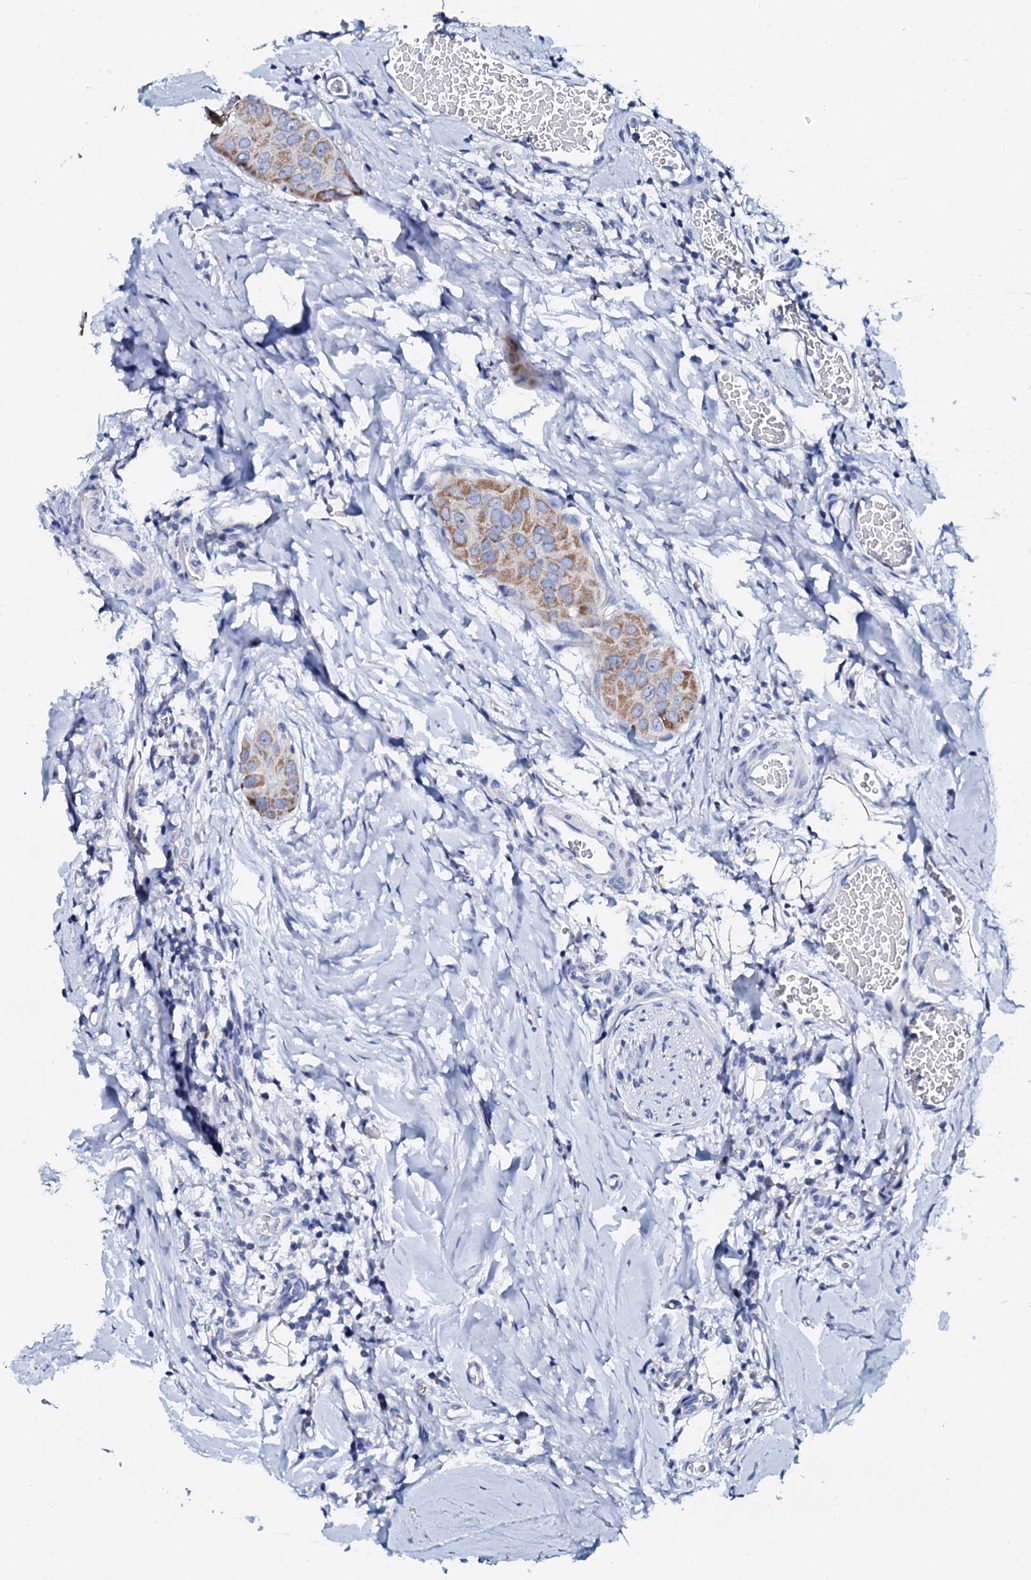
{"staining": {"intensity": "moderate", "quantity": ">75%", "location": "cytoplasmic/membranous"}, "tissue": "thyroid cancer", "cell_type": "Tumor cells", "image_type": "cancer", "snomed": [{"axis": "morphology", "description": "Papillary adenocarcinoma, NOS"}, {"axis": "topography", "description": "Thyroid gland"}], "caption": "High-magnification brightfield microscopy of thyroid cancer stained with DAB (brown) and counterstained with hematoxylin (blue). tumor cells exhibit moderate cytoplasmic/membranous expression is appreciated in approximately>75% of cells.", "gene": "SLC37A4", "patient": {"sex": "male", "age": 33}}